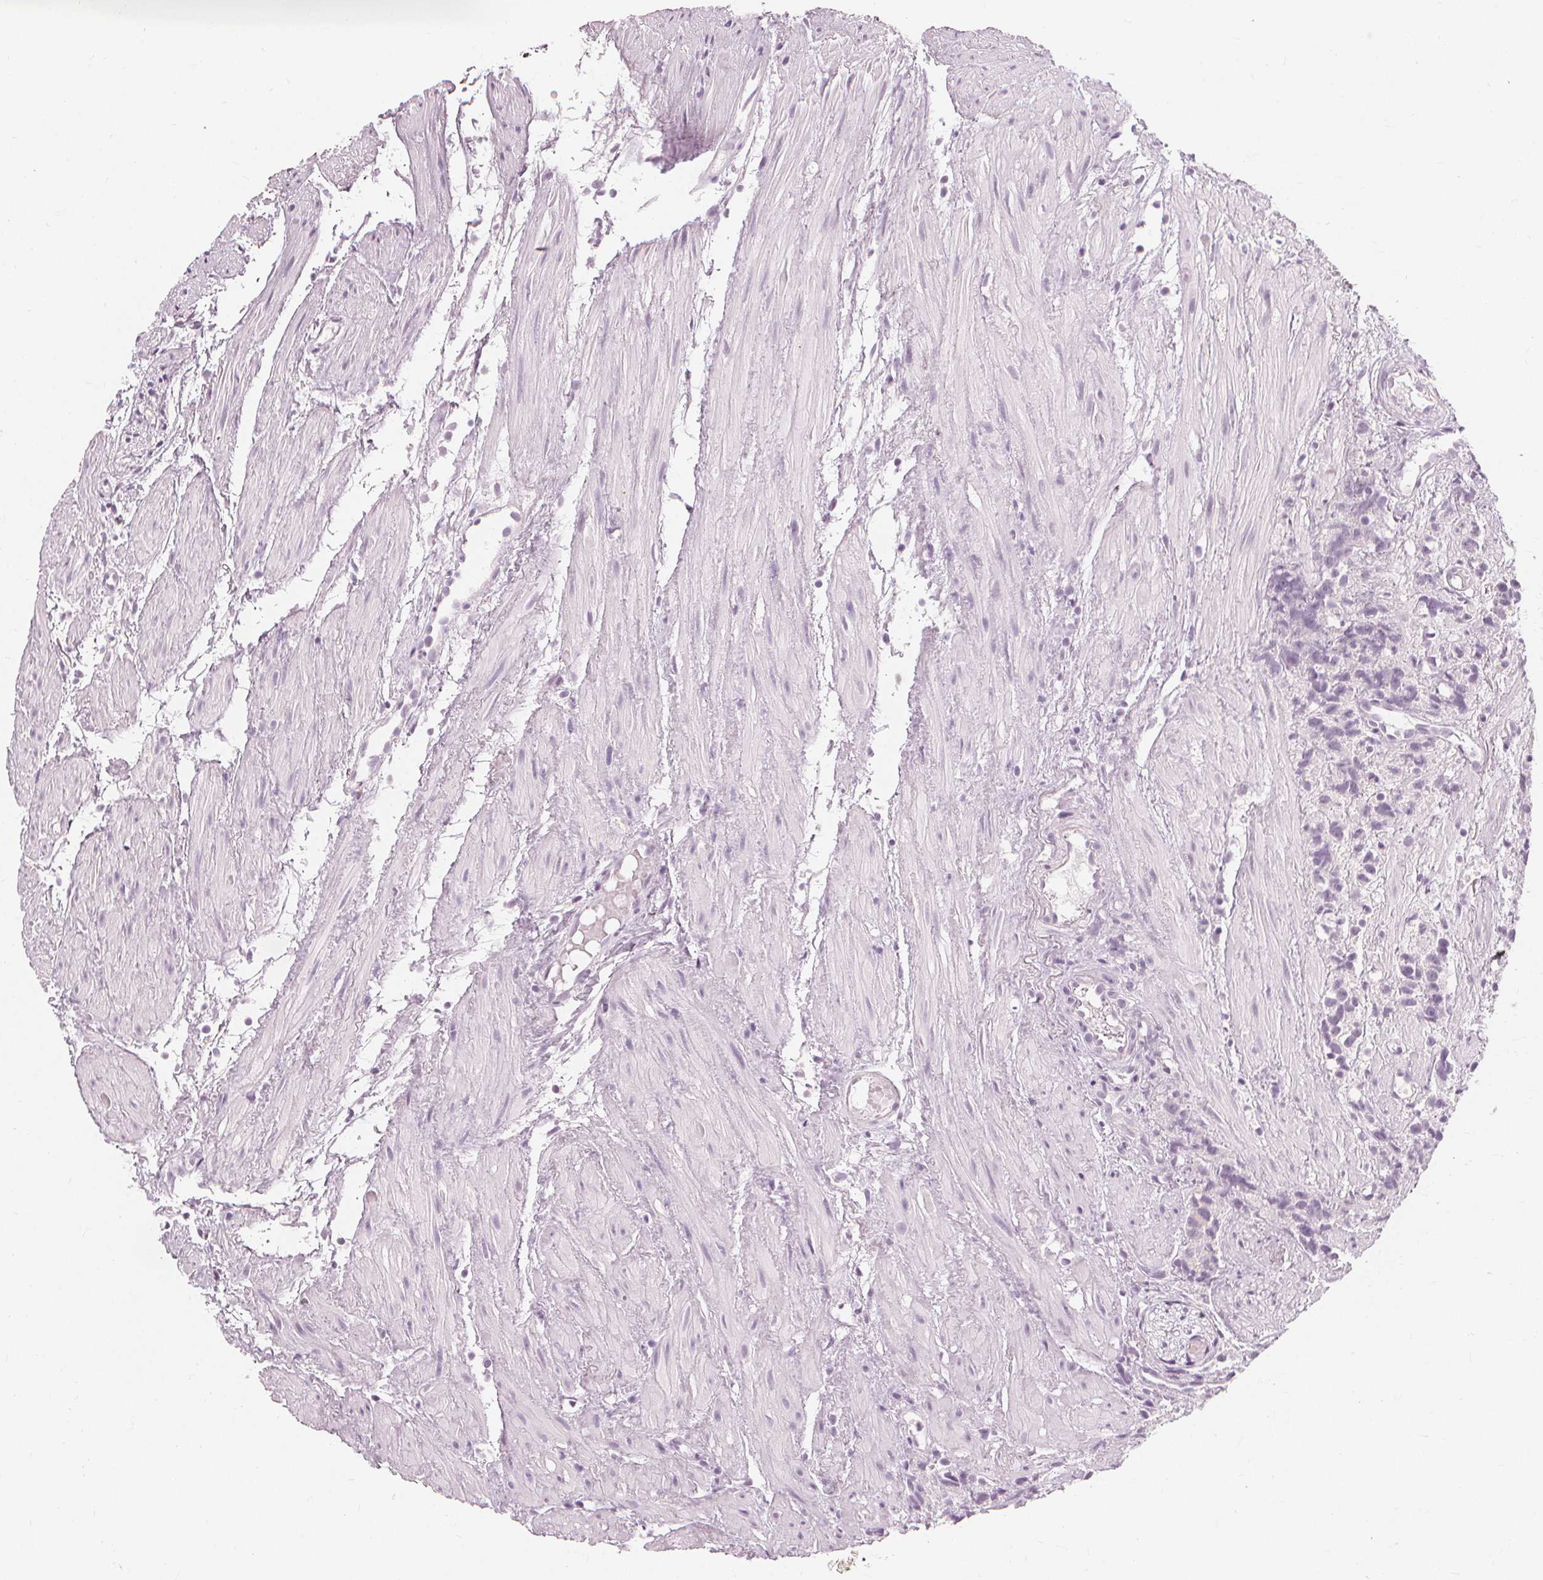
{"staining": {"intensity": "negative", "quantity": "none", "location": "none"}, "tissue": "prostate cancer", "cell_type": "Tumor cells", "image_type": "cancer", "snomed": [{"axis": "morphology", "description": "Adenocarcinoma, High grade"}, {"axis": "topography", "description": "Prostate"}], "caption": "IHC image of human prostate cancer (high-grade adenocarcinoma) stained for a protein (brown), which shows no expression in tumor cells. (DAB immunohistochemistry (IHC) visualized using brightfield microscopy, high magnification).", "gene": "MUC12", "patient": {"sex": "male", "age": 68}}